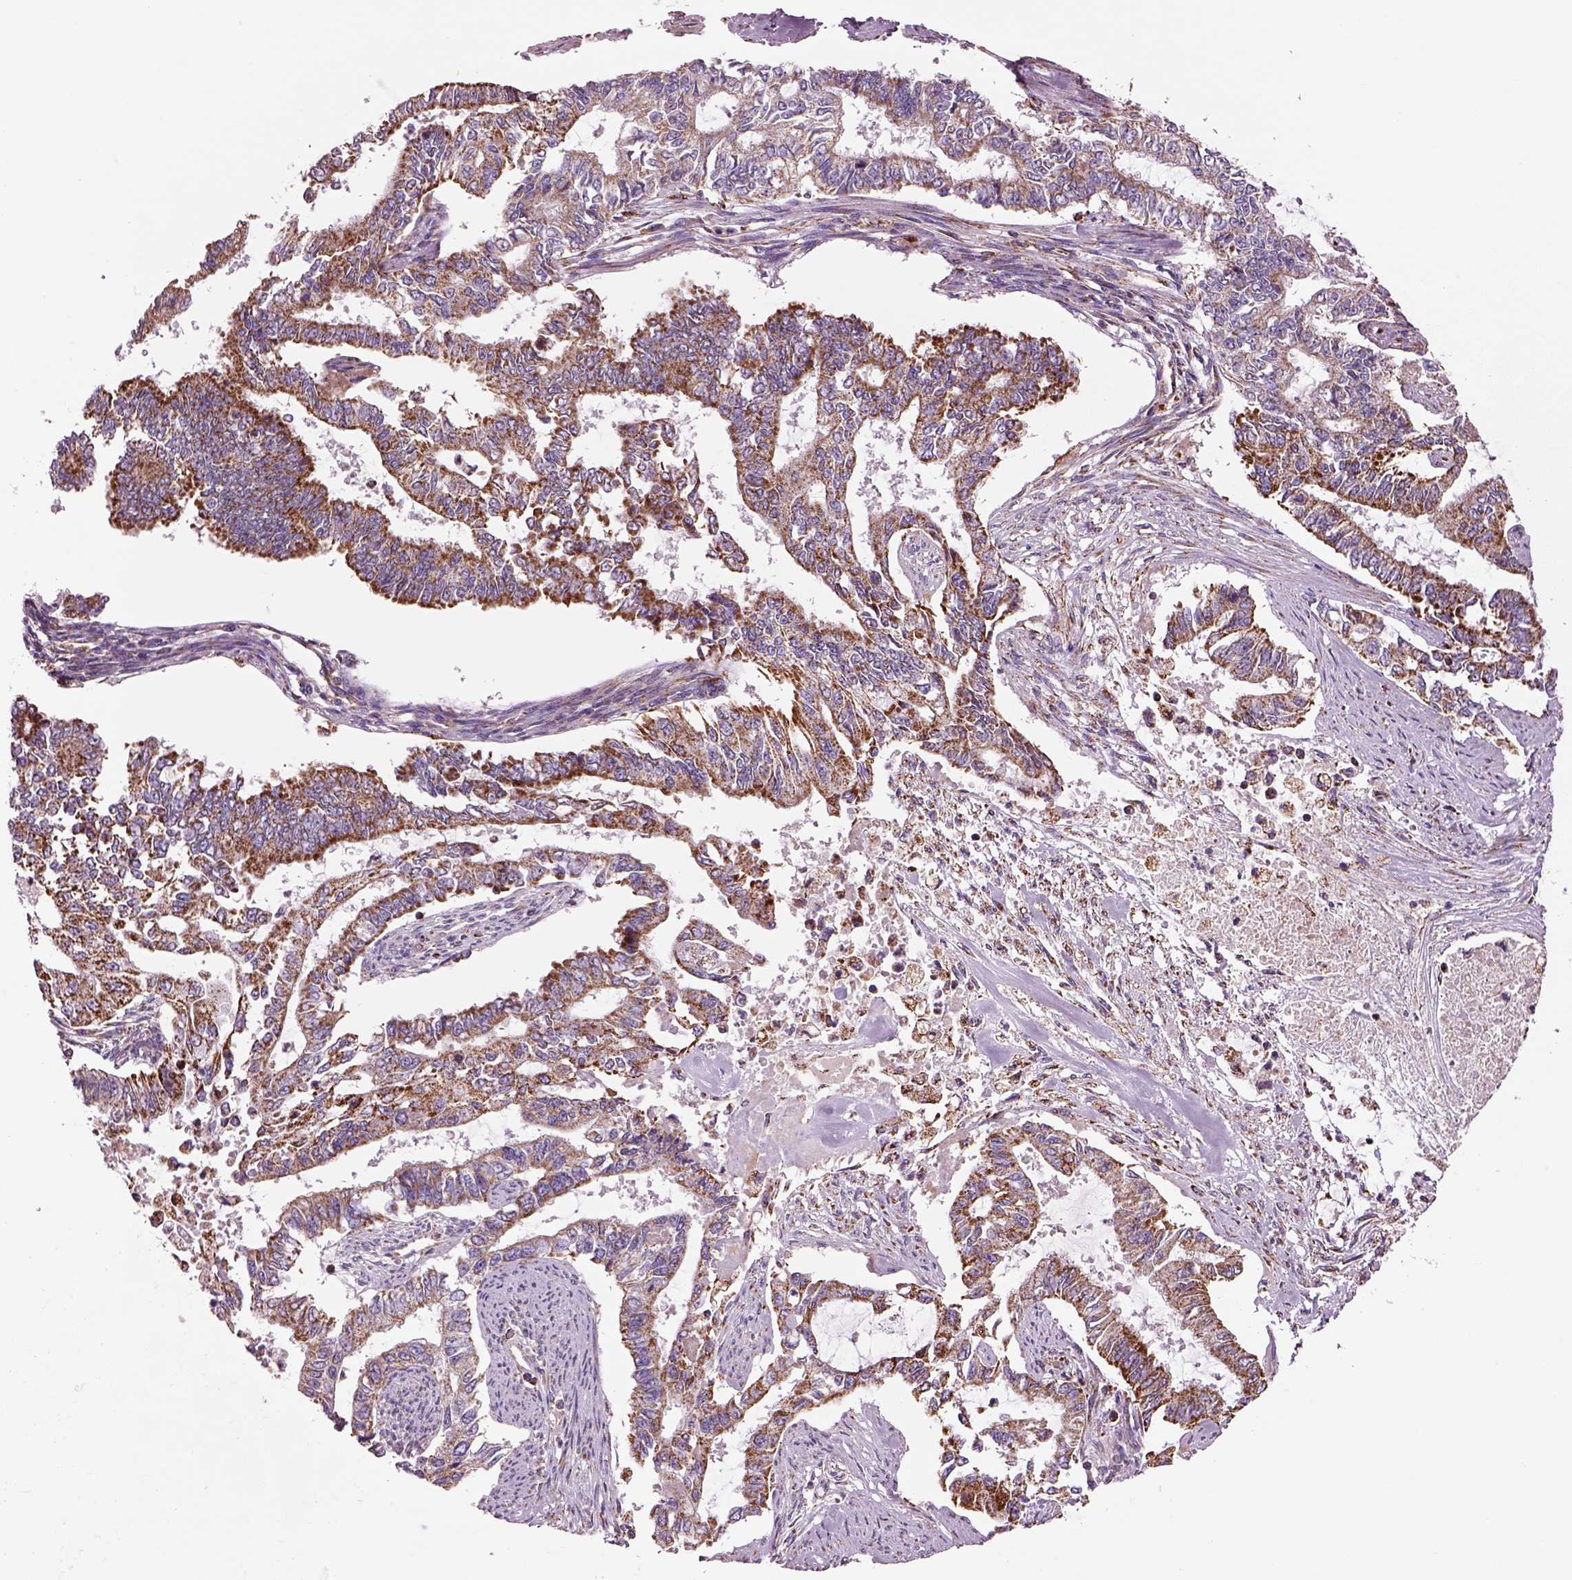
{"staining": {"intensity": "strong", "quantity": ">75%", "location": "cytoplasmic/membranous"}, "tissue": "endometrial cancer", "cell_type": "Tumor cells", "image_type": "cancer", "snomed": [{"axis": "morphology", "description": "Adenocarcinoma, NOS"}, {"axis": "topography", "description": "Uterus"}], "caption": "Adenocarcinoma (endometrial) tissue exhibits strong cytoplasmic/membranous staining in approximately >75% of tumor cells, visualized by immunohistochemistry.", "gene": "SLC25A24", "patient": {"sex": "female", "age": 59}}